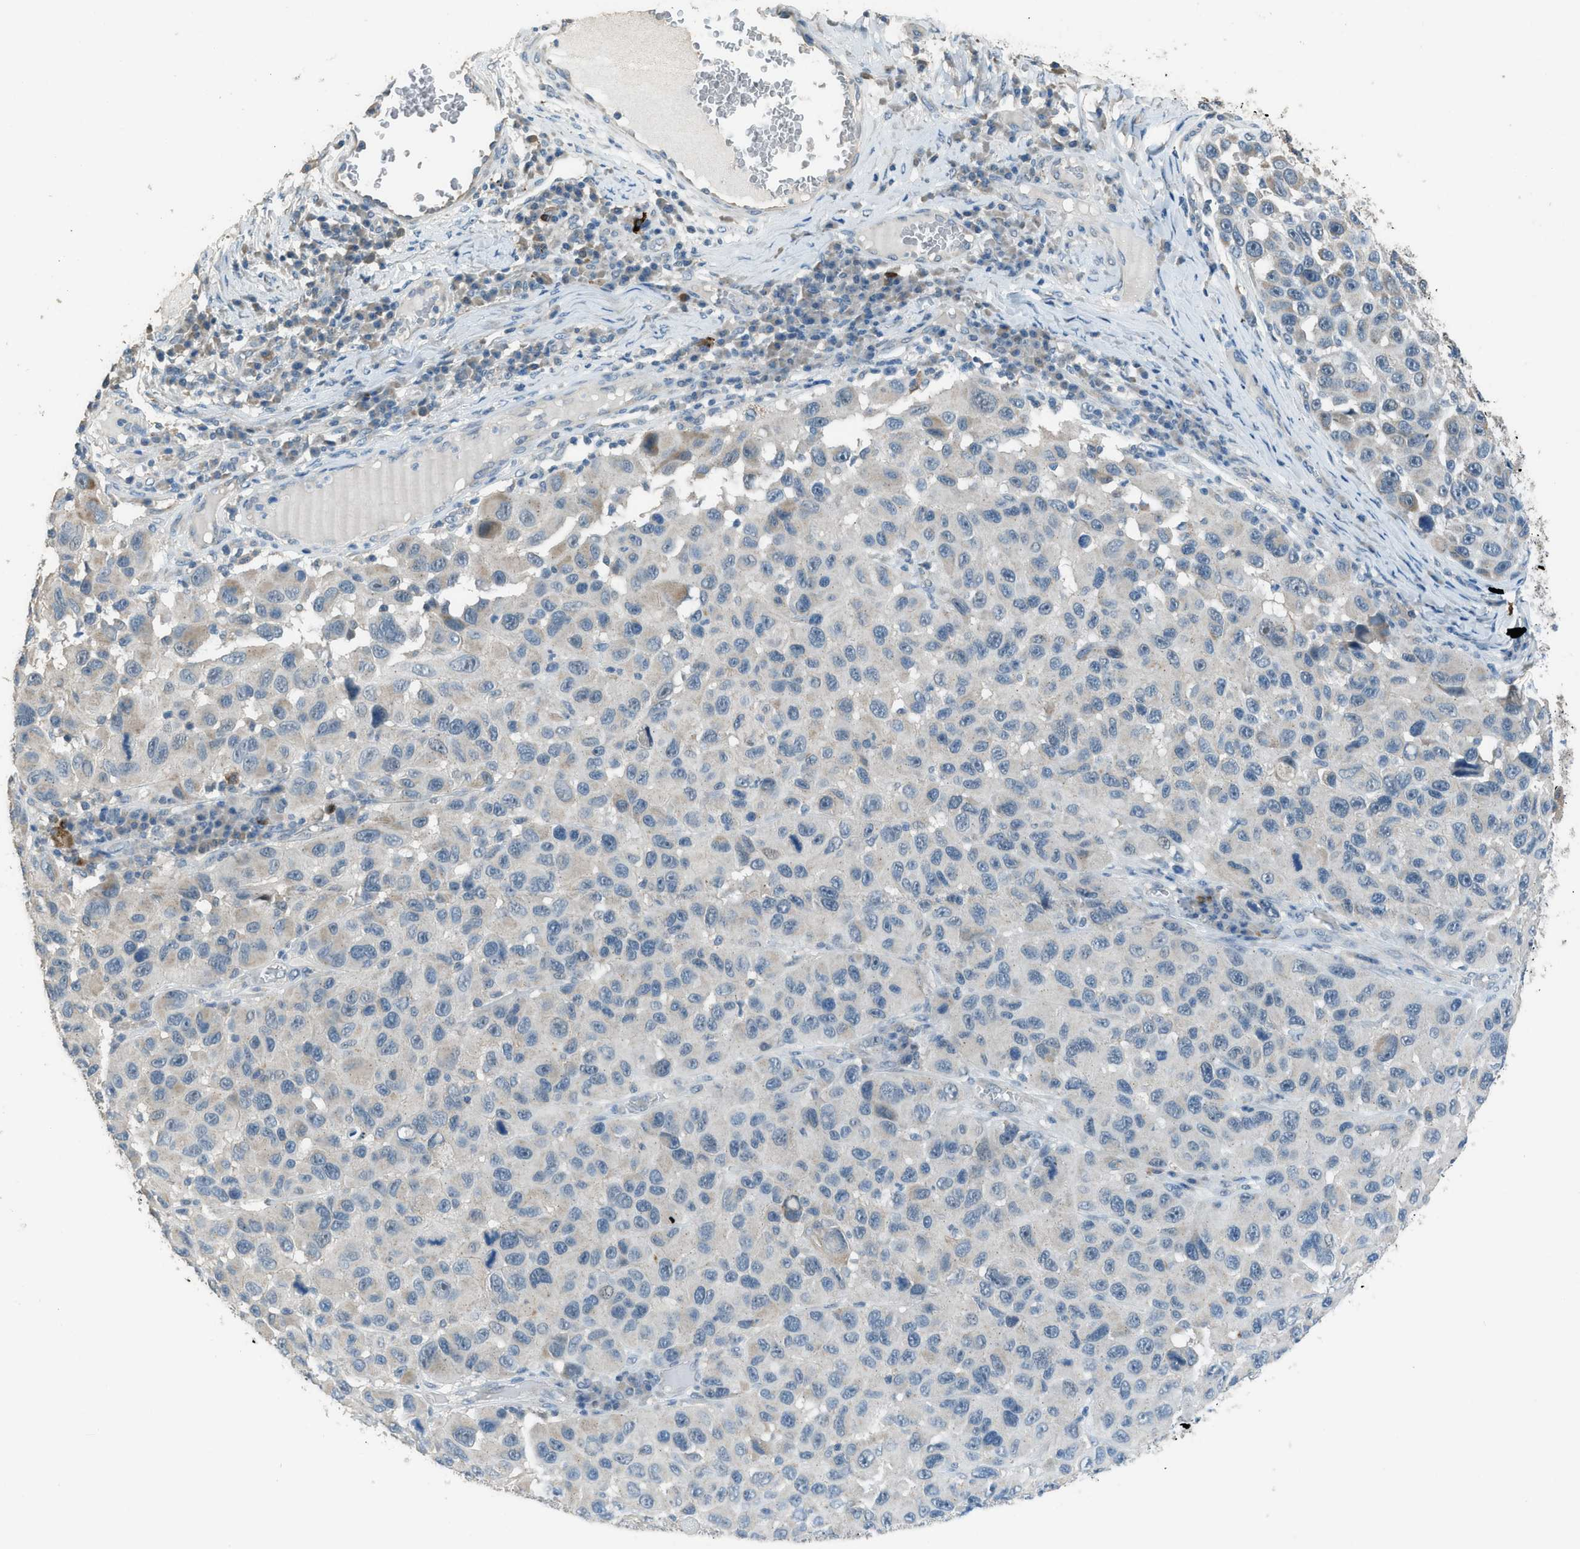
{"staining": {"intensity": "weak", "quantity": "<25%", "location": "cytoplasmic/membranous"}, "tissue": "melanoma", "cell_type": "Tumor cells", "image_type": "cancer", "snomed": [{"axis": "morphology", "description": "Malignant melanoma, NOS"}, {"axis": "topography", "description": "Skin"}], "caption": "Human melanoma stained for a protein using immunohistochemistry (IHC) exhibits no staining in tumor cells.", "gene": "TIMD4", "patient": {"sex": "male", "age": 53}}